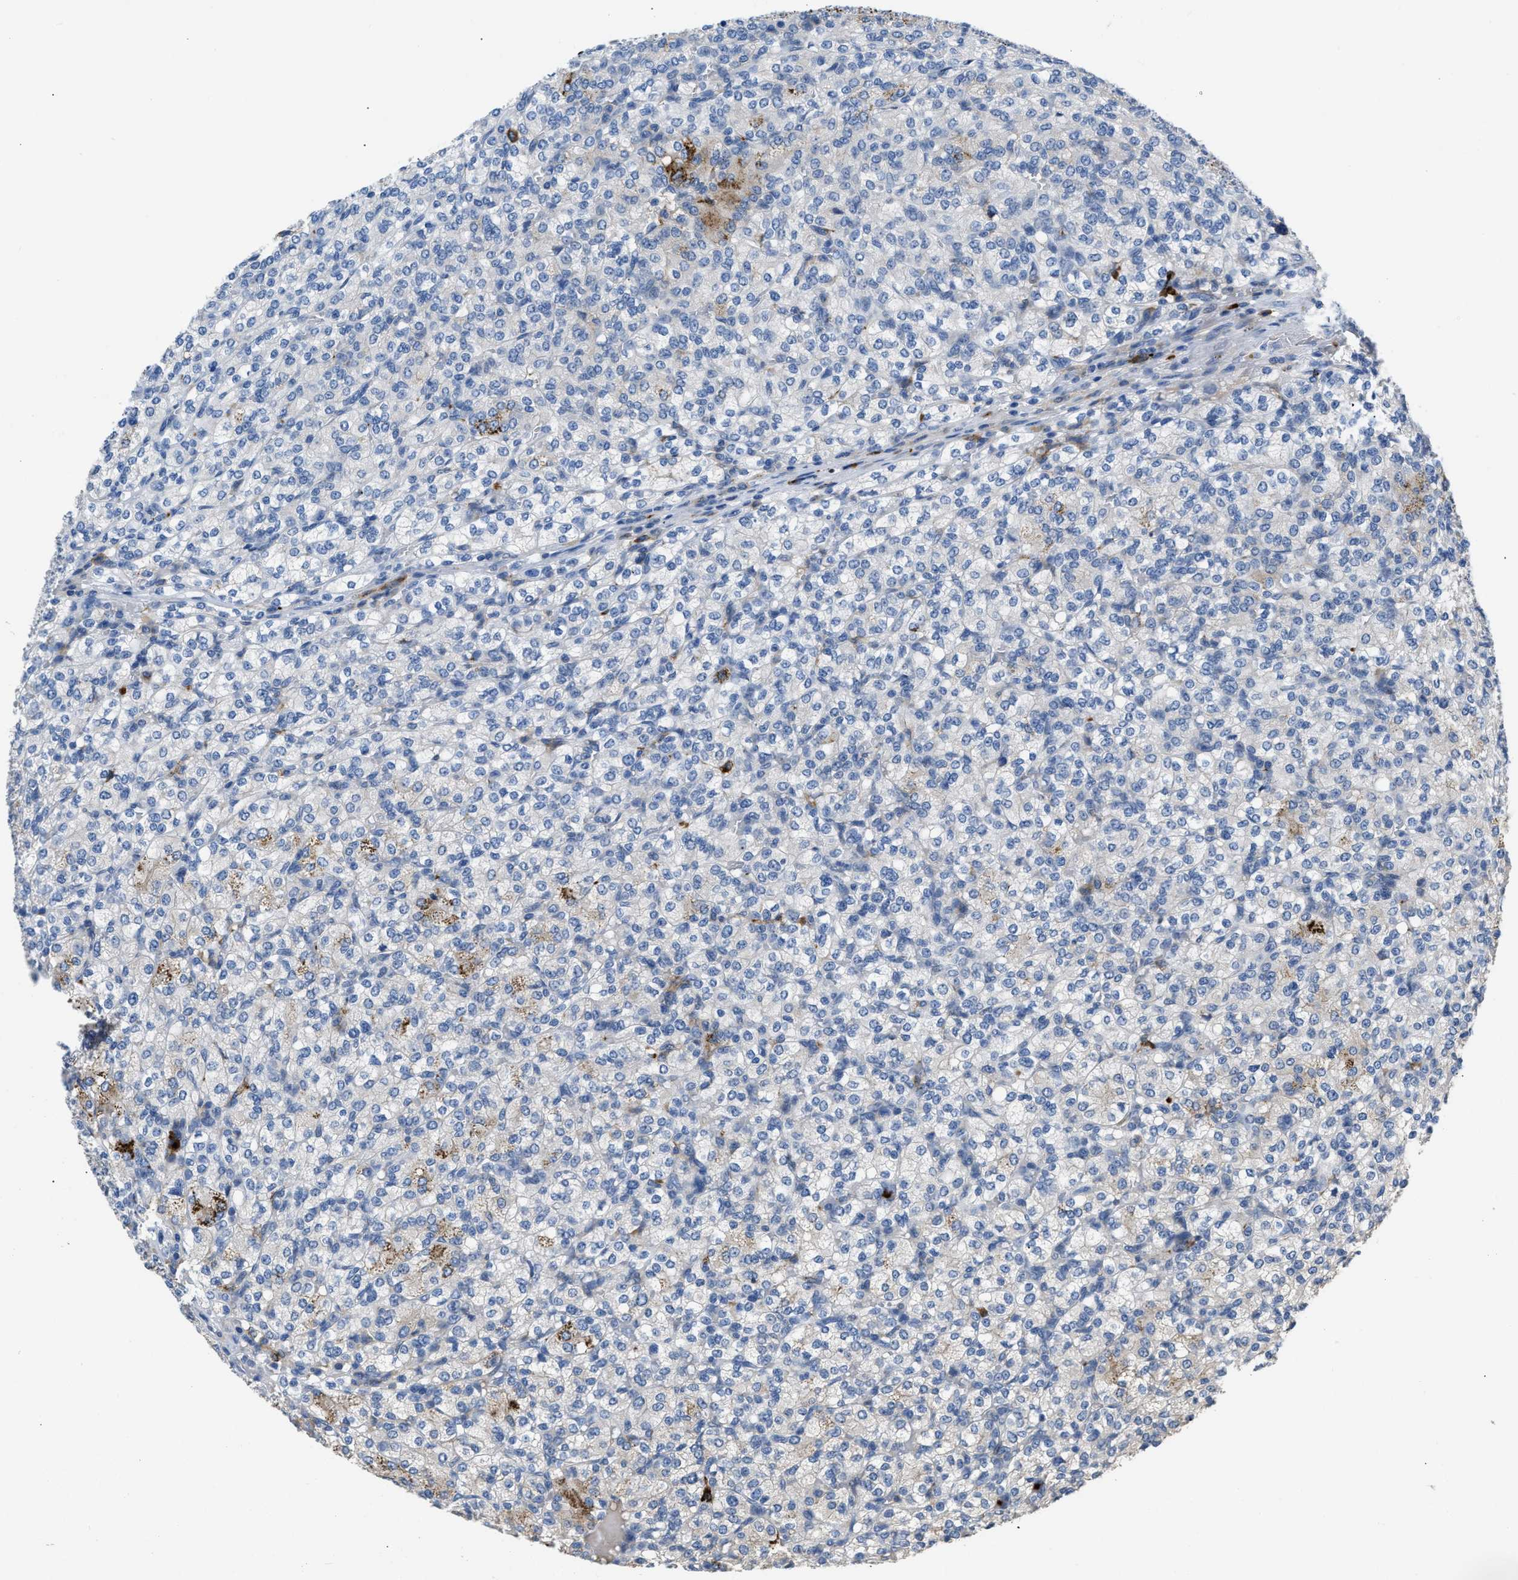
{"staining": {"intensity": "negative", "quantity": "none", "location": "none"}, "tissue": "renal cancer", "cell_type": "Tumor cells", "image_type": "cancer", "snomed": [{"axis": "morphology", "description": "Adenocarcinoma, NOS"}, {"axis": "topography", "description": "Kidney"}], "caption": "Tumor cells are negative for protein expression in human renal cancer.", "gene": "FGF18", "patient": {"sex": "male", "age": 77}}